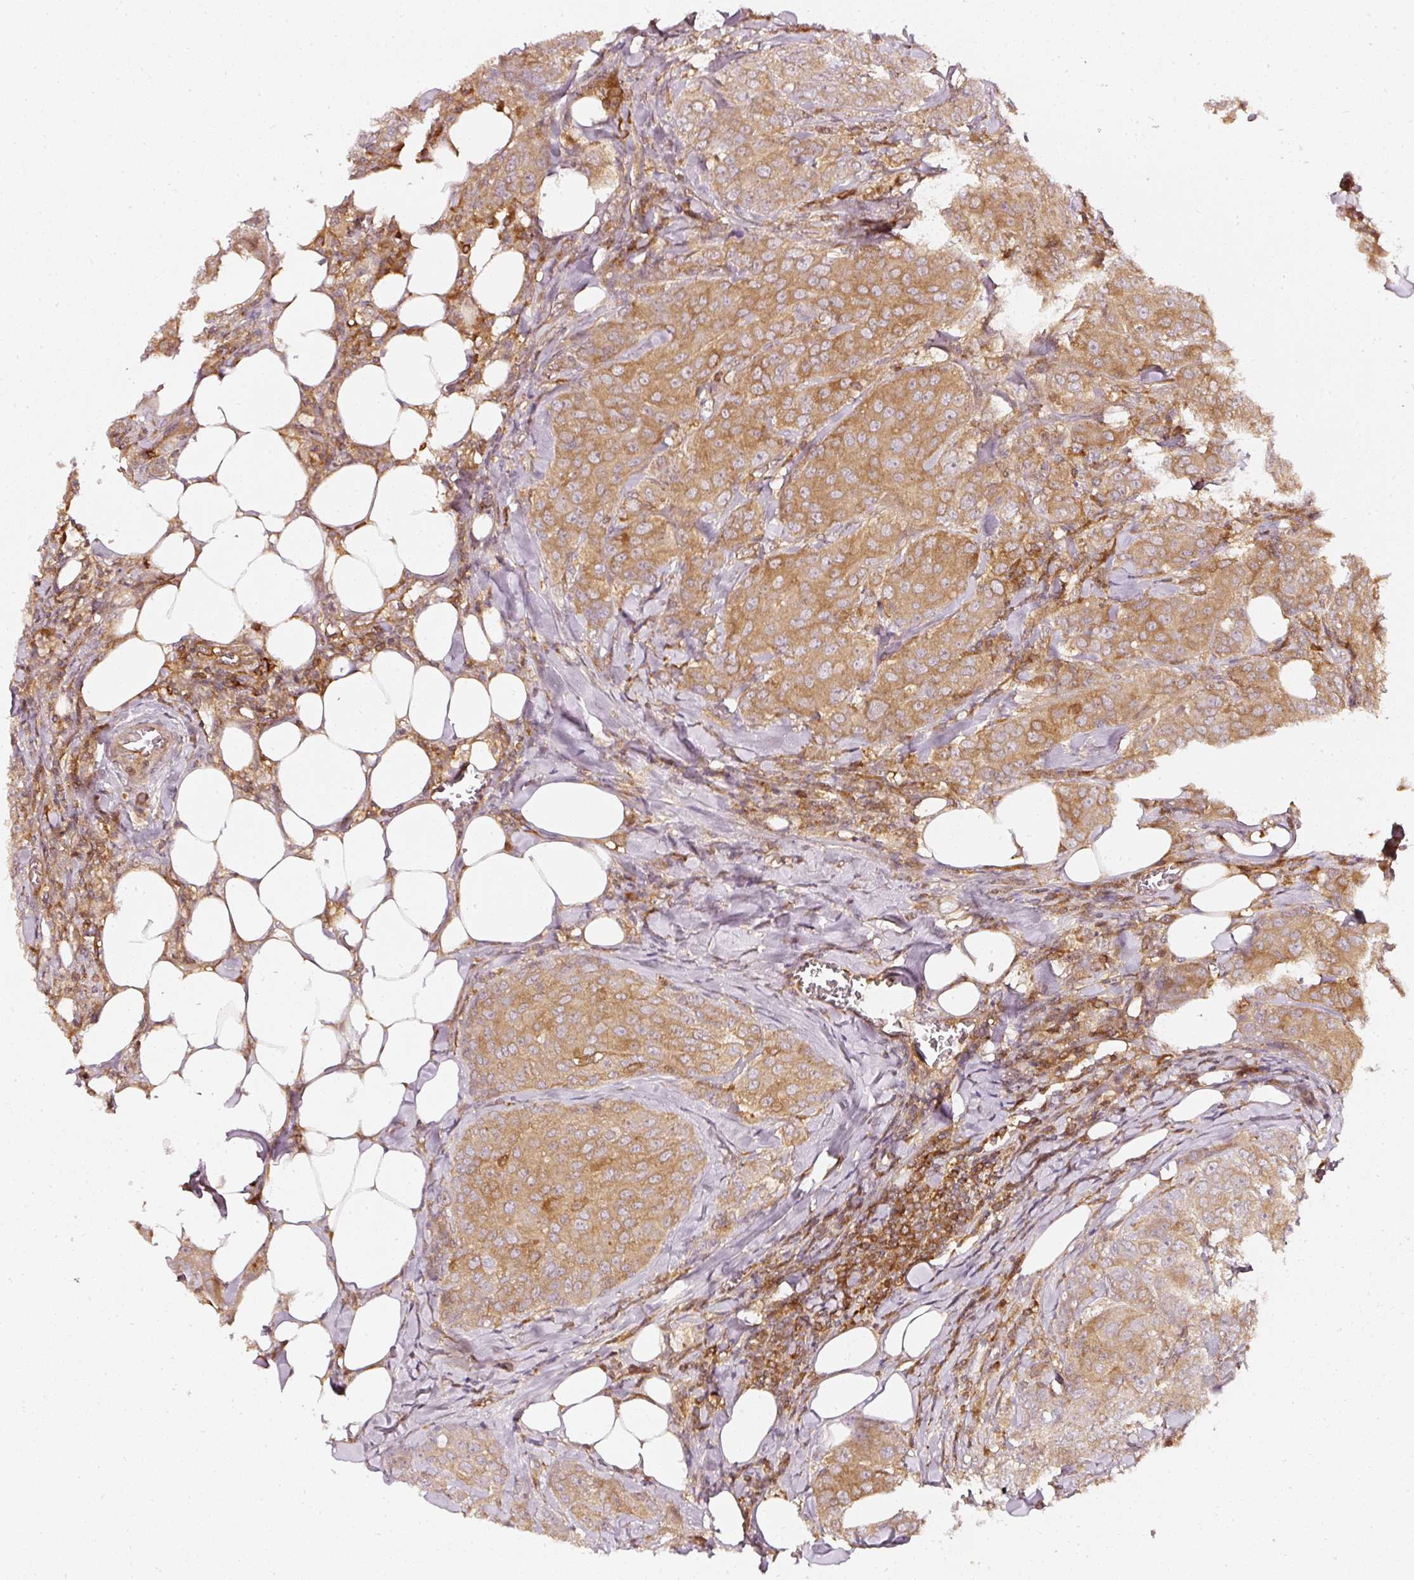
{"staining": {"intensity": "strong", "quantity": ">75%", "location": "cytoplasmic/membranous"}, "tissue": "breast cancer", "cell_type": "Tumor cells", "image_type": "cancer", "snomed": [{"axis": "morphology", "description": "Duct carcinoma"}, {"axis": "topography", "description": "Breast"}], "caption": "Human breast intraductal carcinoma stained with a protein marker displays strong staining in tumor cells.", "gene": "ASMTL", "patient": {"sex": "female", "age": 43}}